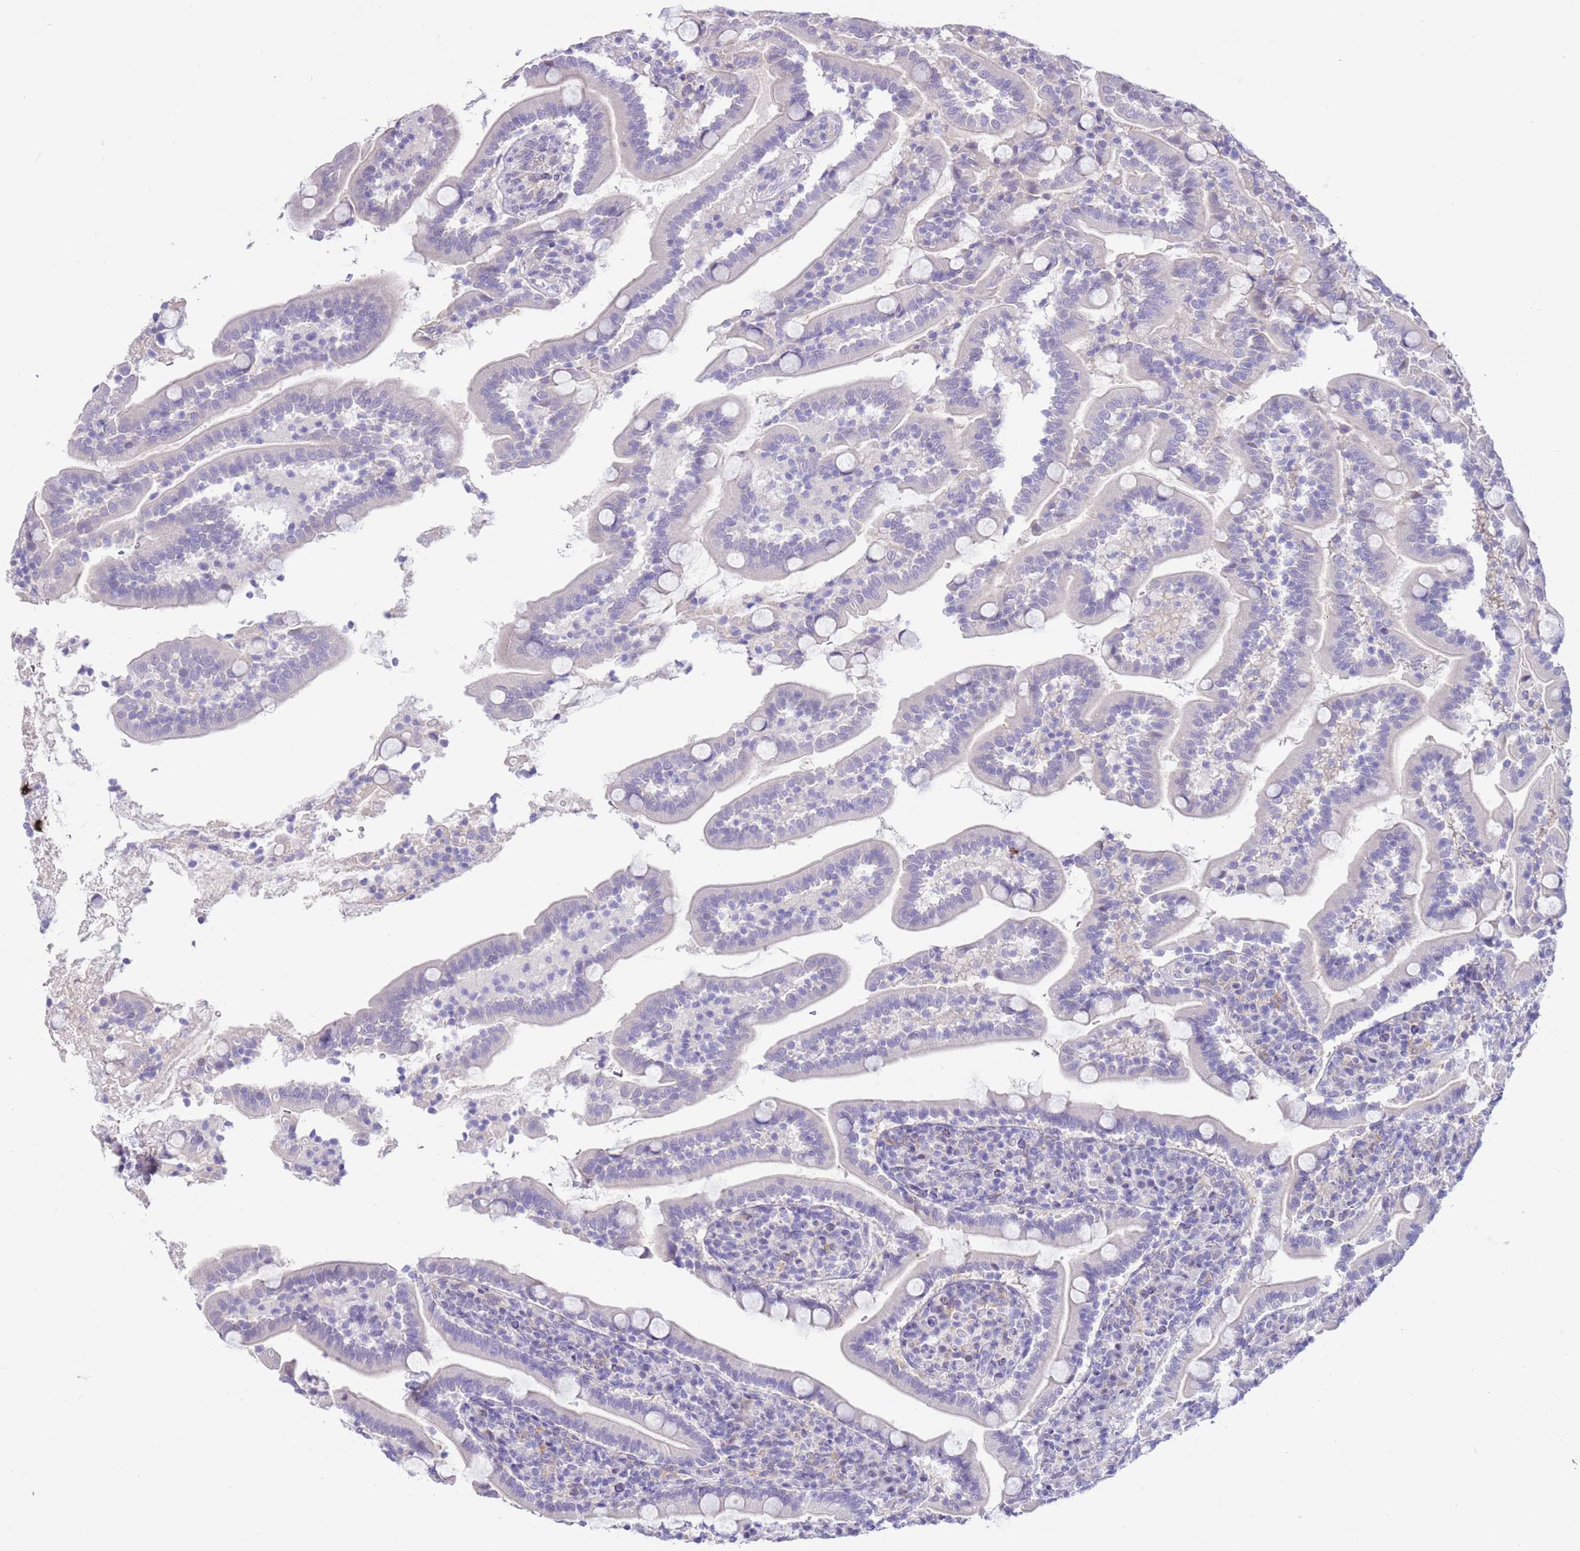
{"staining": {"intensity": "negative", "quantity": "none", "location": "none"}, "tissue": "duodenum", "cell_type": "Glandular cells", "image_type": "normal", "snomed": [{"axis": "morphology", "description": "Normal tissue, NOS"}, {"axis": "topography", "description": "Duodenum"}], "caption": "IHC micrograph of normal duodenum: human duodenum stained with DAB demonstrates no significant protein positivity in glandular cells. The staining was performed using DAB to visualize the protein expression in brown, while the nuclei were stained in blue with hematoxylin (Magnification: 20x).", "gene": "PPP1R17", "patient": {"sex": "male", "age": 35}}